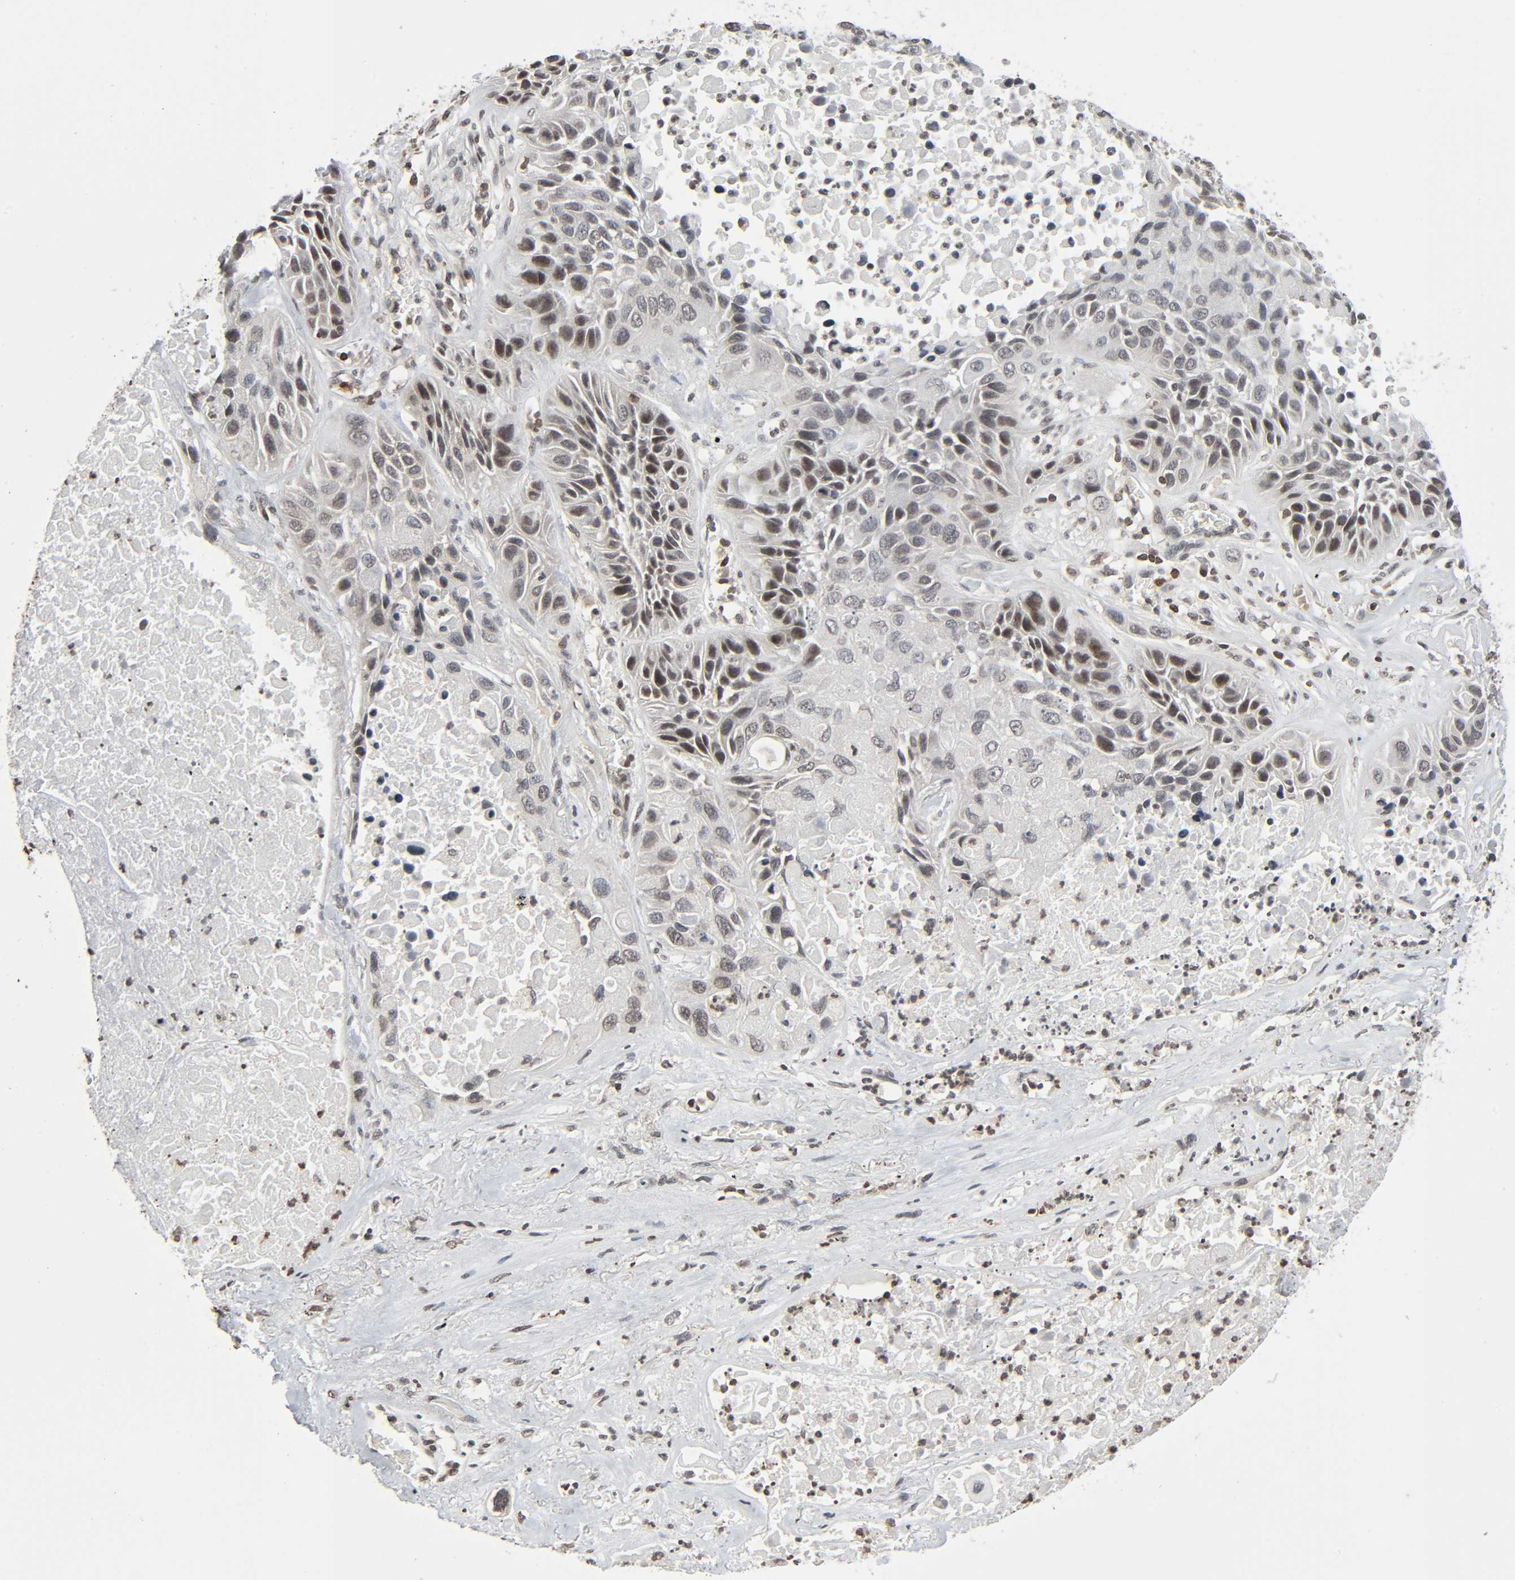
{"staining": {"intensity": "weak", "quantity": "25%-75%", "location": "nuclear"}, "tissue": "lung cancer", "cell_type": "Tumor cells", "image_type": "cancer", "snomed": [{"axis": "morphology", "description": "Squamous cell carcinoma, NOS"}, {"axis": "topography", "description": "Lung"}], "caption": "Immunohistochemistry (IHC) of lung cancer reveals low levels of weak nuclear positivity in about 25%-75% of tumor cells.", "gene": "STK4", "patient": {"sex": "female", "age": 76}}